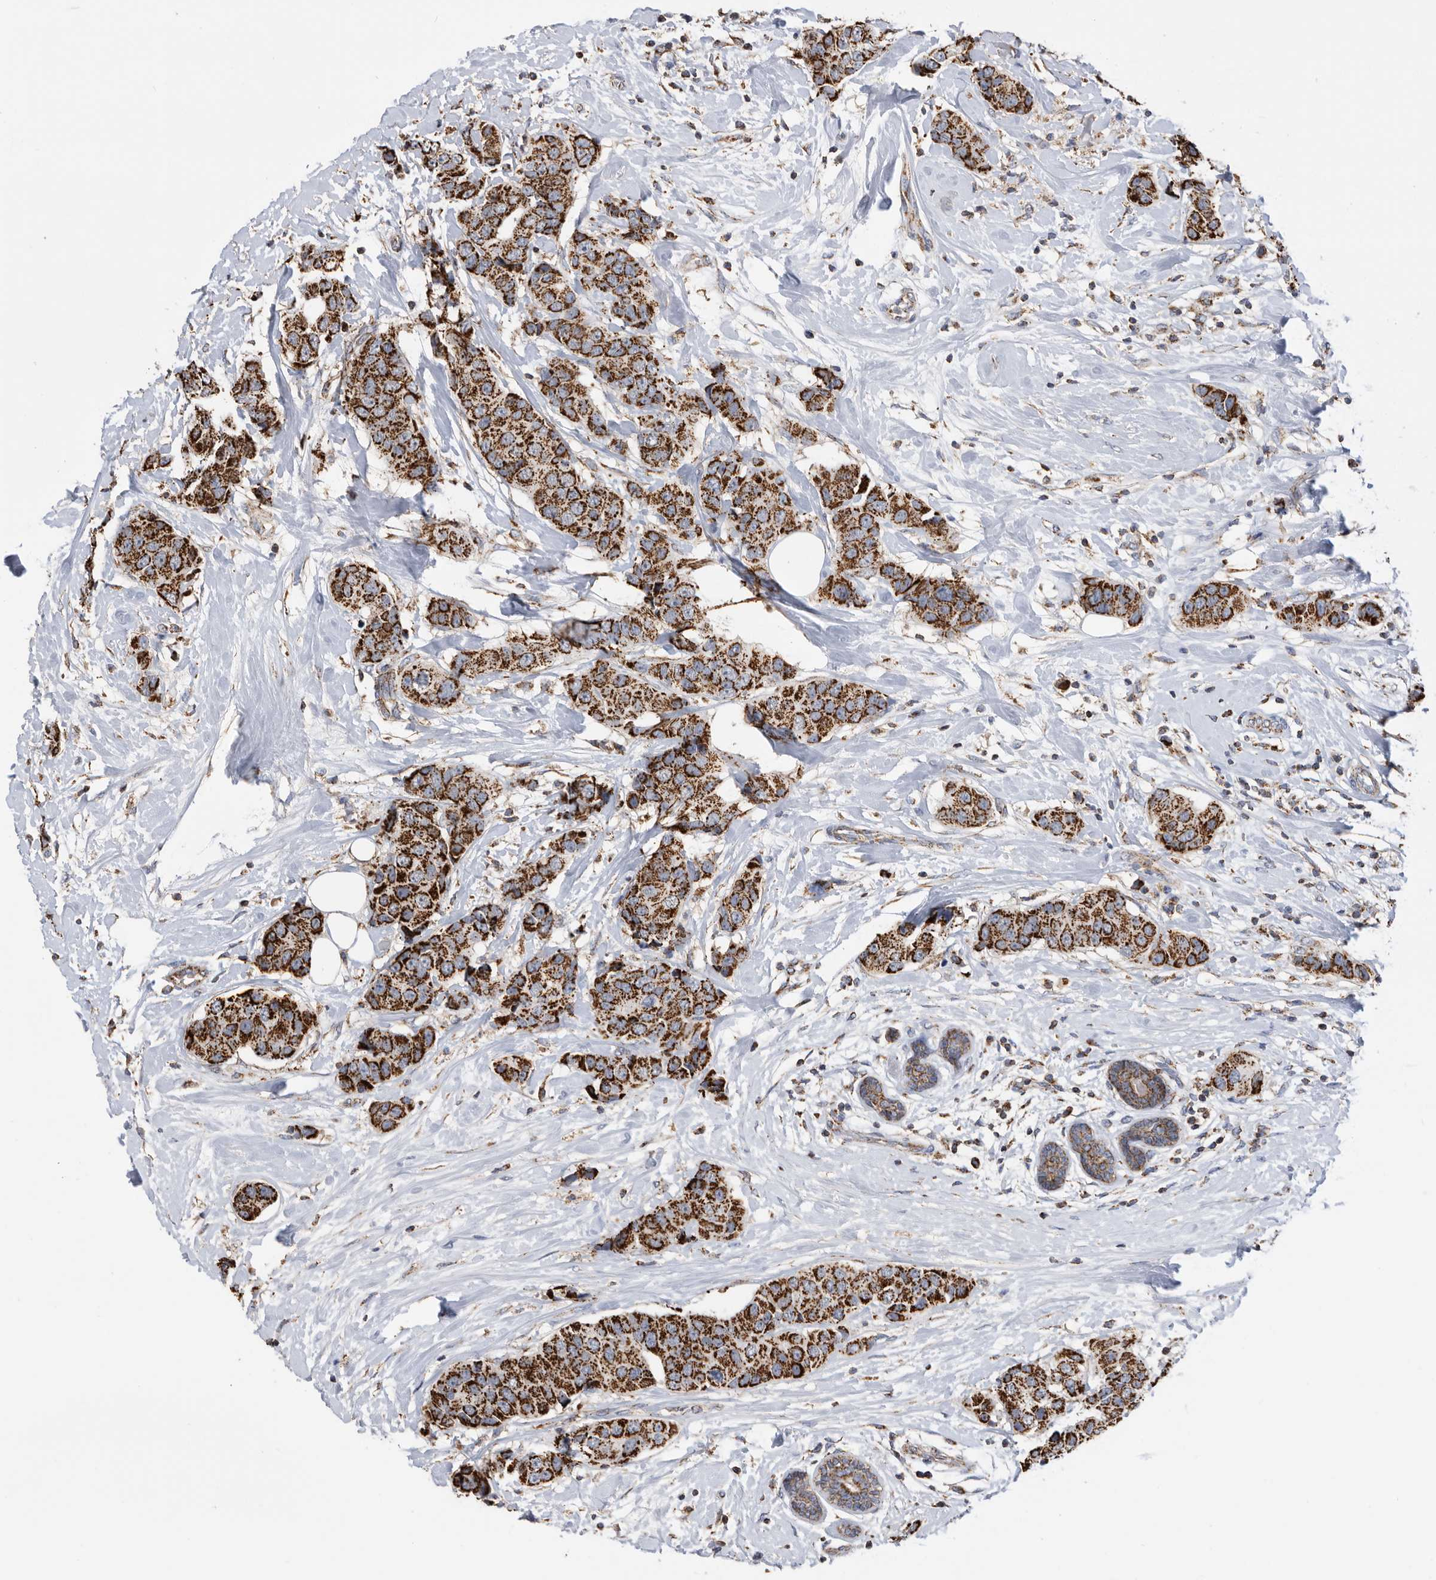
{"staining": {"intensity": "strong", "quantity": ">75%", "location": "cytoplasmic/membranous"}, "tissue": "breast cancer", "cell_type": "Tumor cells", "image_type": "cancer", "snomed": [{"axis": "morphology", "description": "Normal tissue, NOS"}, {"axis": "morphology", "description": "Duct carcinoma"}, {"axis": "topography", "description": "Breast"}], "caption": "IHC image of neoplastic tissue: intraductal carcinoma (breast) stained using immunohistochemistry shows high levels of strong protein expression localized specifically in the cytoplasmic/membranous of tumor cells, appearing as a cytoplasmic/membranous brown color.", "gene": "WFDC1", "patient": {"sex": "female", "age": 39}}